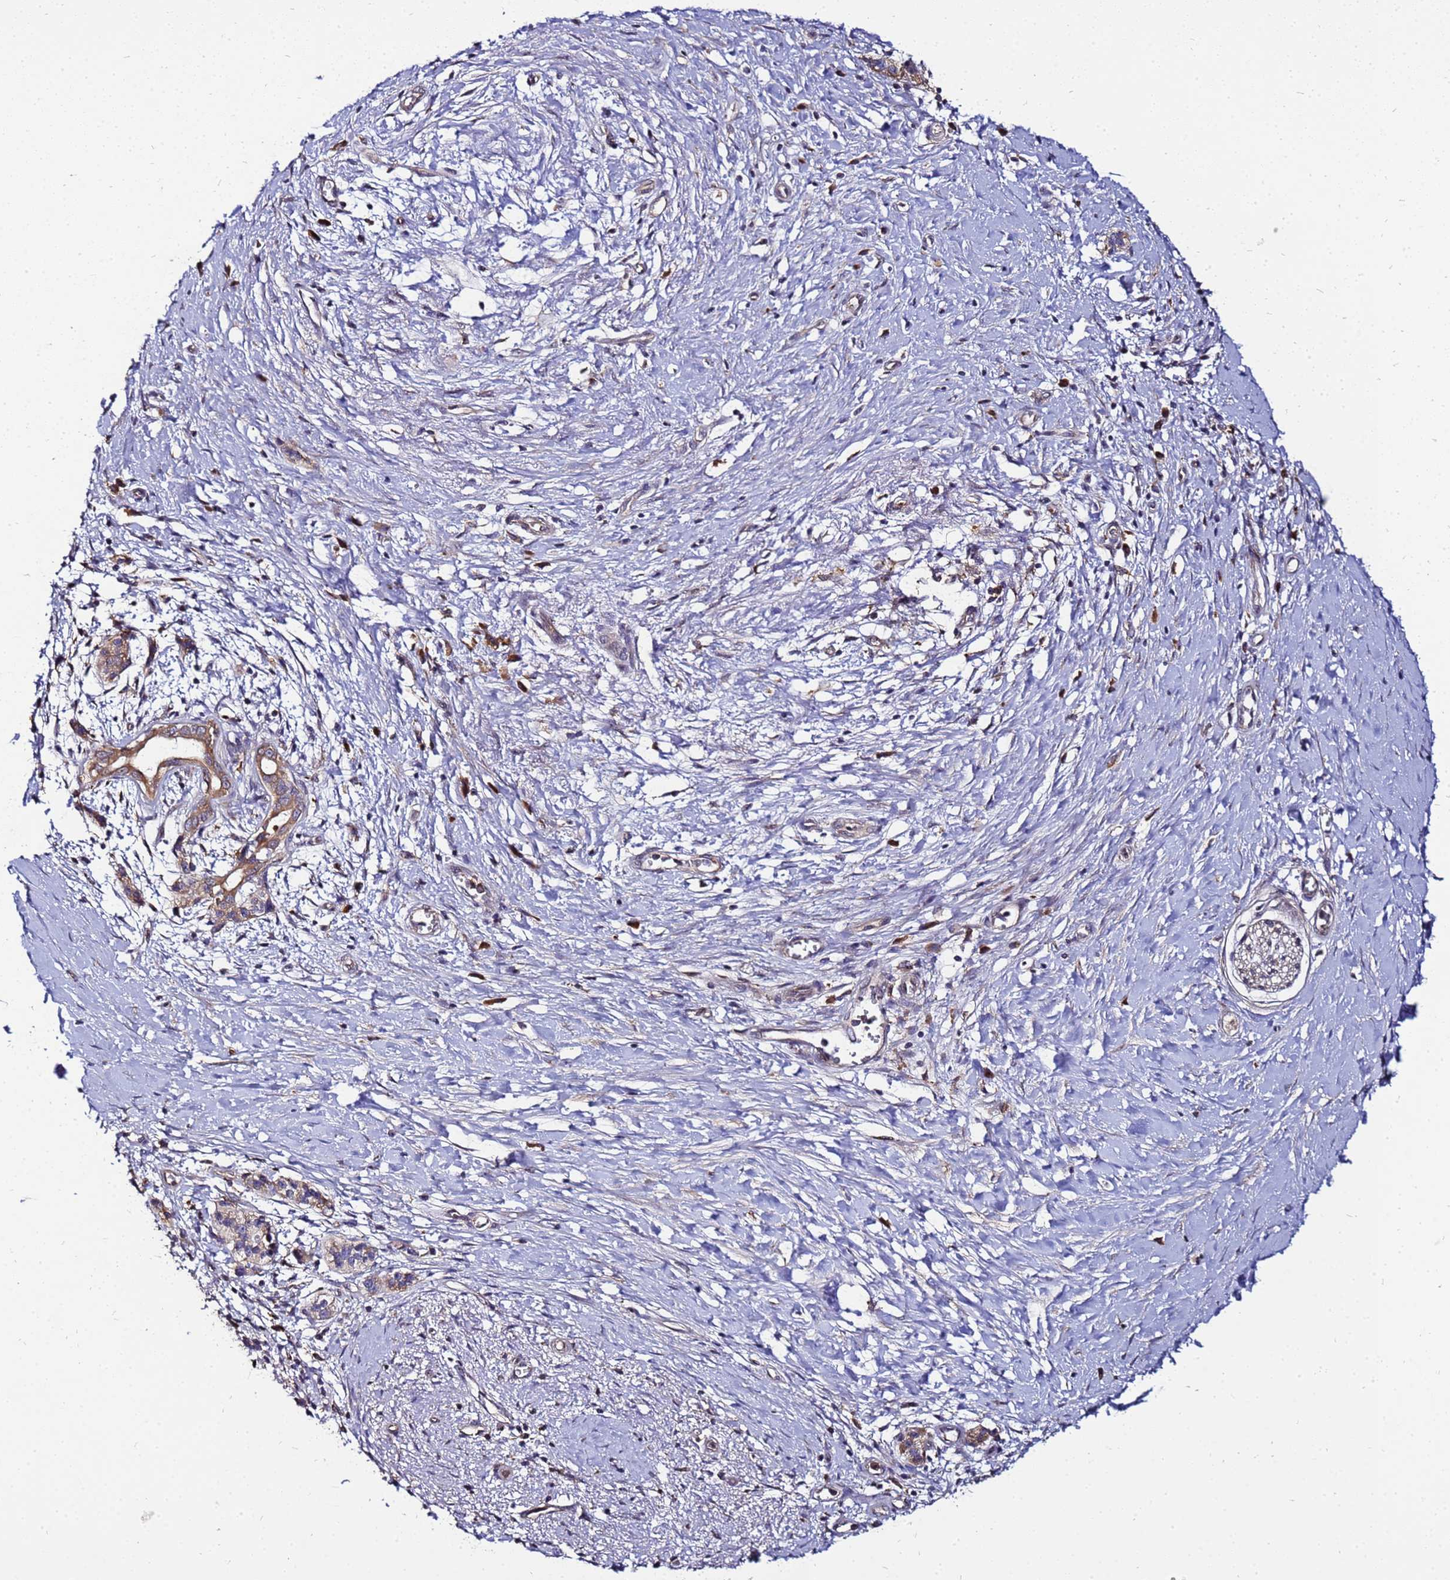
{"staining": {"intensity": "moderate", "quantity": ">75%", "location": "cytoplasmic/membranous"}, "tissue": "pancreatic cancer", "cell_type": "Tumor cells", "image_type": "cancer", "snomed": [{"axis": "morphology", "description": "Adenocarcinoma, NOS"}, {"axis": "topography", "description": "Pancreas"}], "caption": "About >75% of tumor cells in human pancreatic adenocarcinoma demonstrate moderate cytoplasmic/membranous protein positivity as visualized by brown immunohistochemical staining.", "gene": "ADPGK", "patient": {"sex": "male", "age": 50}}